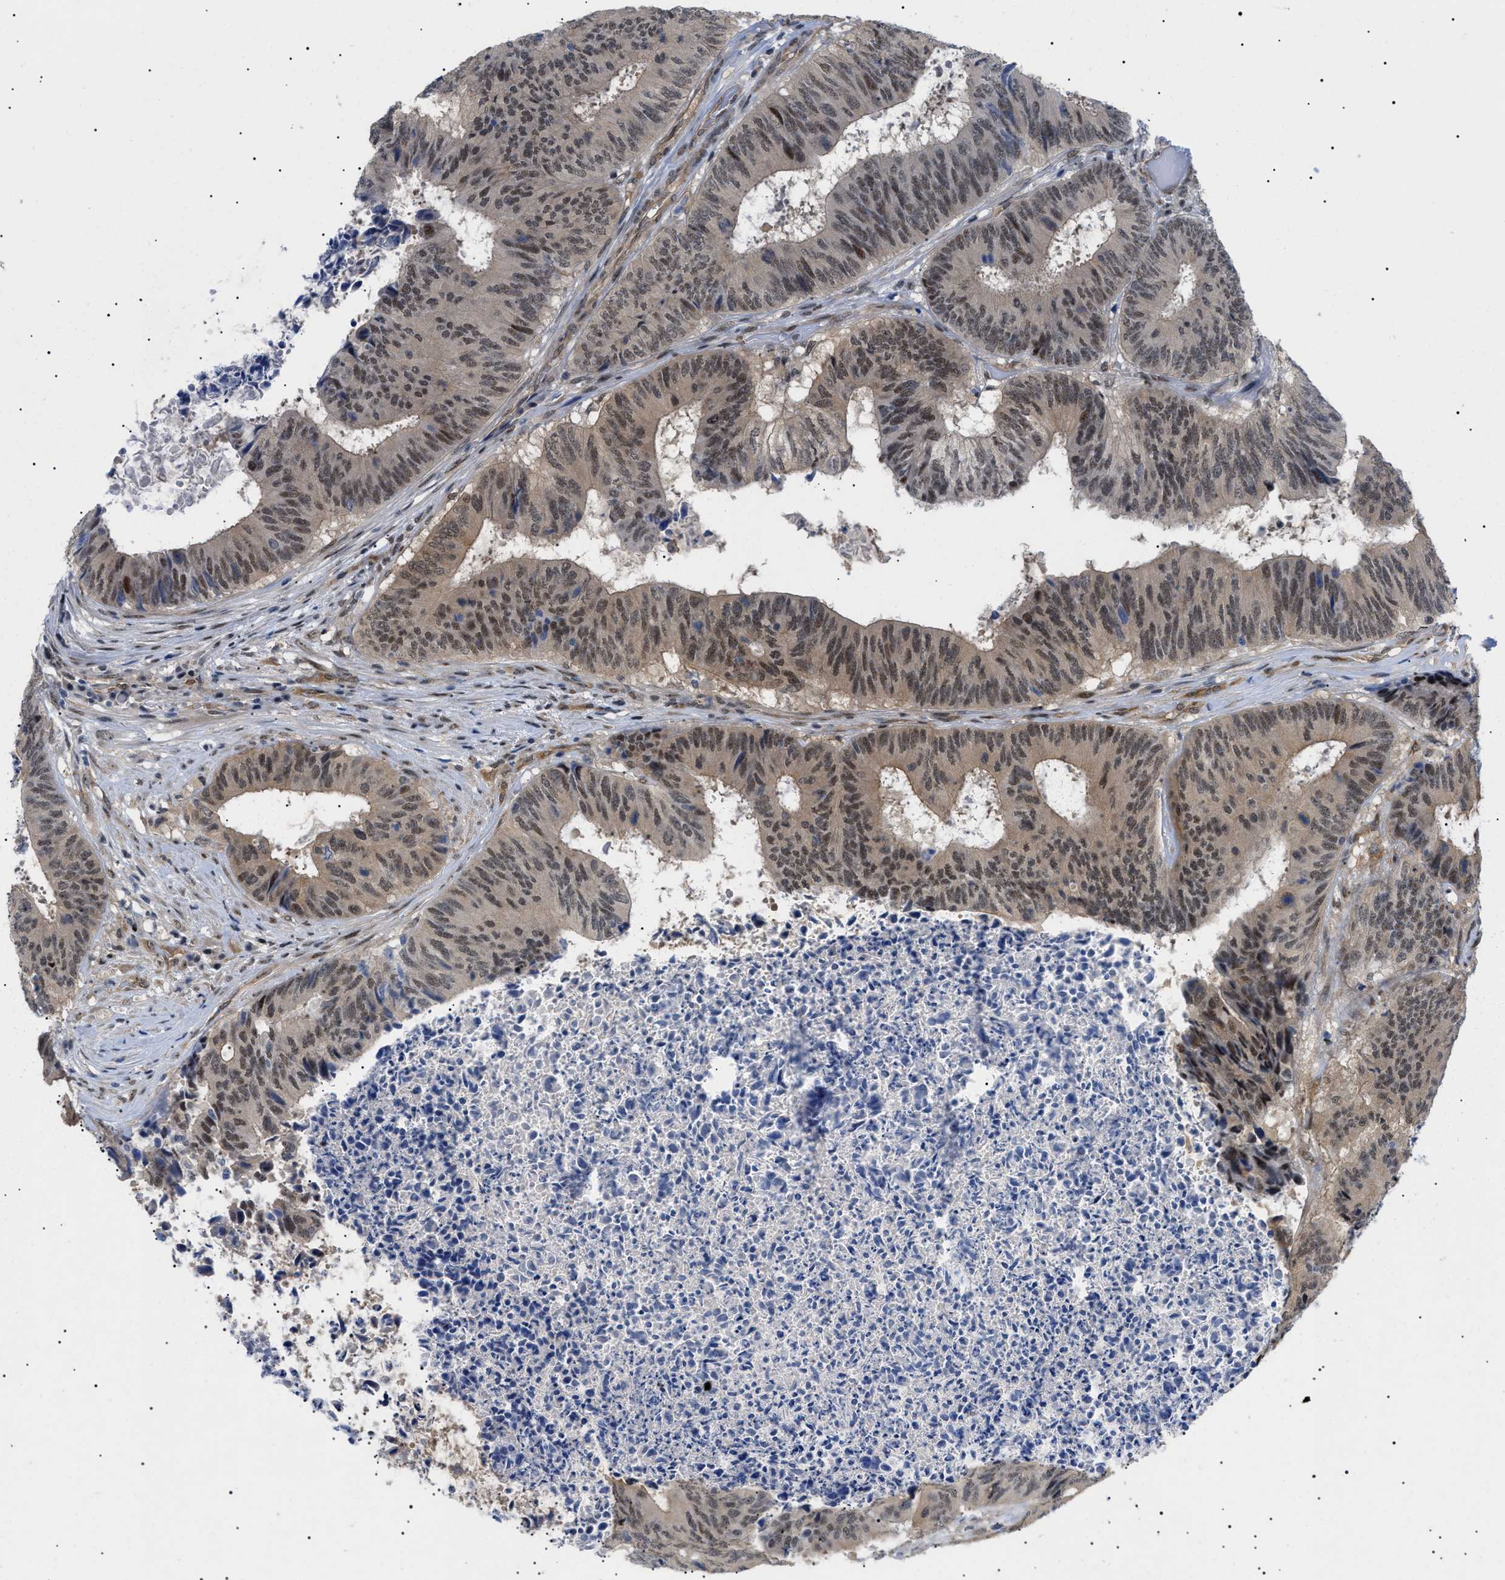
{"staining": {"intensity": "moderate", "quantity": ">75%", "location": "cytoplasmic/membranous,nuclear"}, "tissue": "colorectal cancer", "cell_type": "Tumor cells", "image_type": "cancer", "snomed": [{"axis": "morphology", "description": "Adenocarcinoma, NOS"}, {"axis": "topography", "description": "Rectum"}], "caption": "Moderate cytoplasmic/membranous and nuclear positivity is appreciated in approximately >75% of tumor cells in adenocarcinoma (colorectal).", "gene": "GARRE1", "patient": {"sex": "male", "age": 72}}